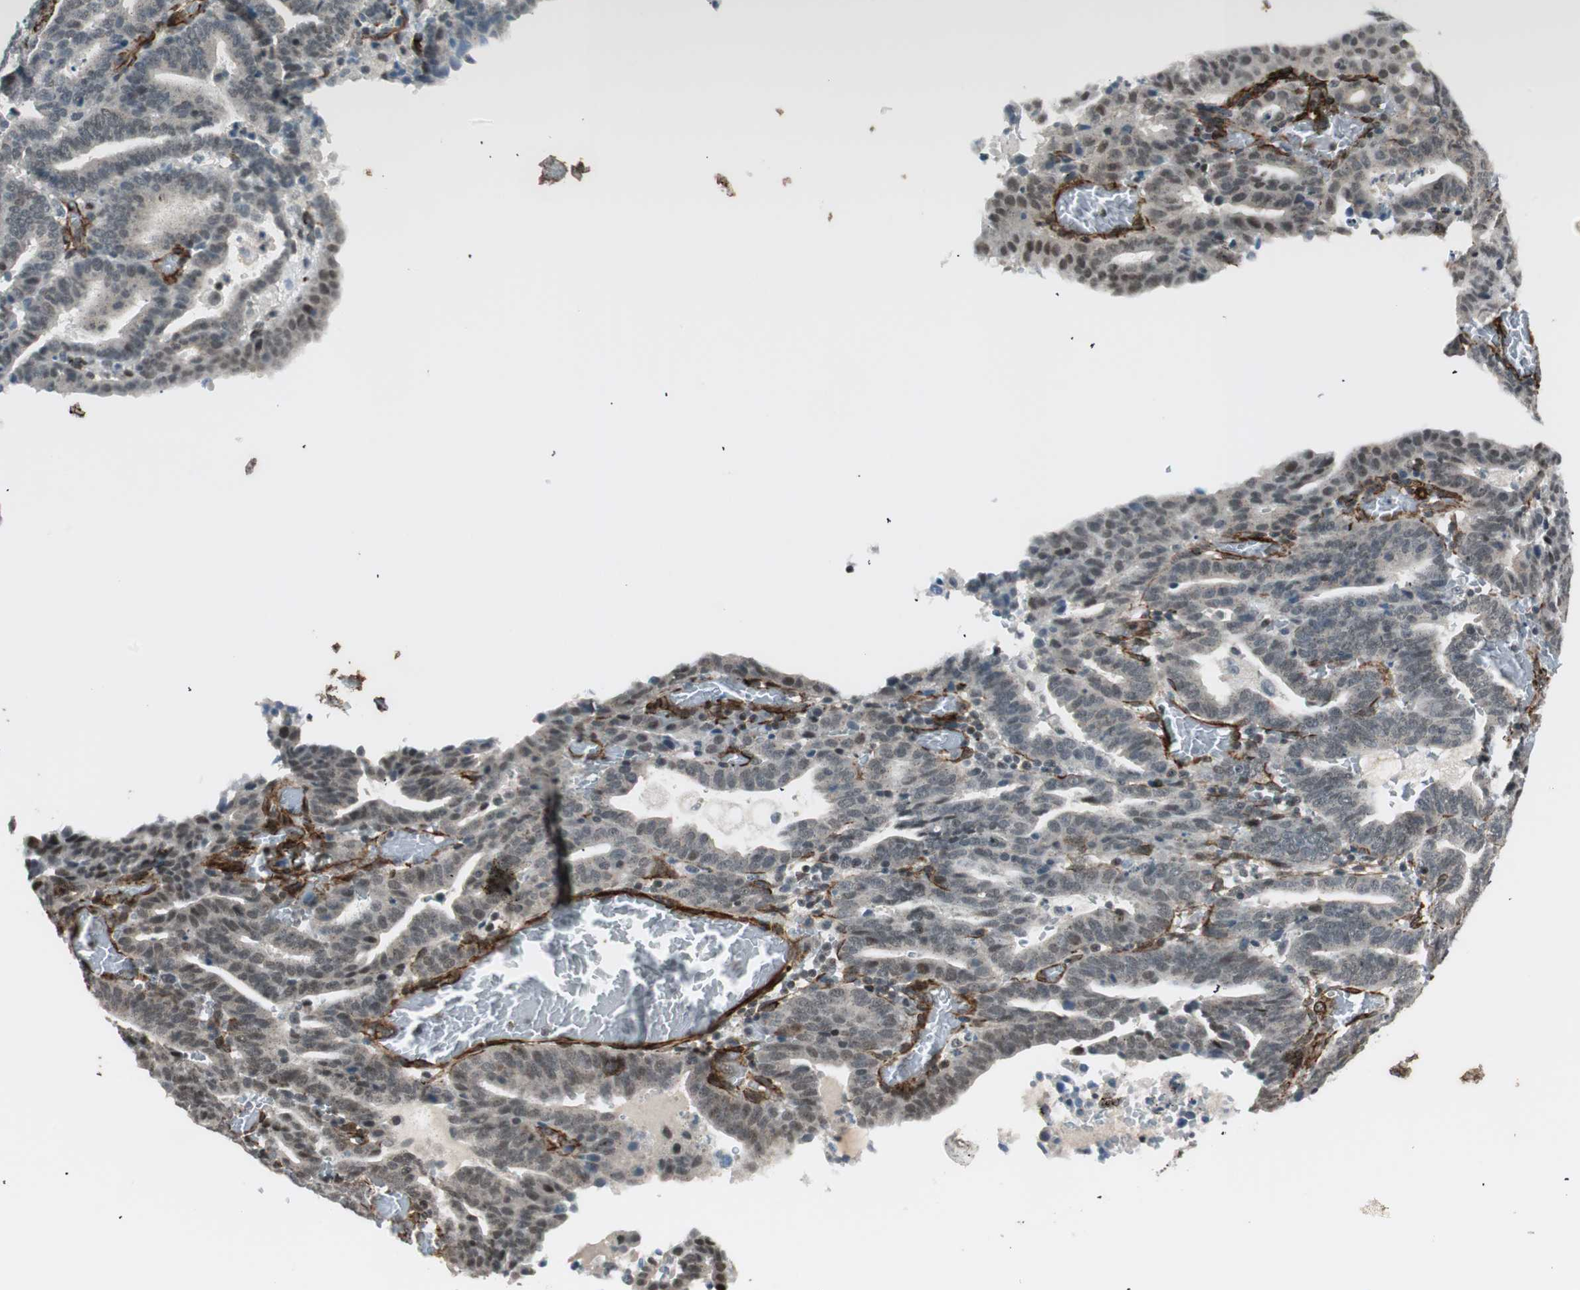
{"staining": {"intensity": "negative", "quantity": "none", "location": "none"}, "tissue": "endometrial cancer", "cell_type": "Tumor cells", "image_type": "cancer", "snomed": [{"axis": "morphology", "description": "Adenocarcinoma, NOS"}, {"axis": "topography", "description": "Uterus"}], "caption": "The IHC image has no significant positivity in tumor cells of endometrial cancer (adenocarcinoma) tissue.", "gene": "CDK19", "patient": {"sex": "female", "age": 83}}